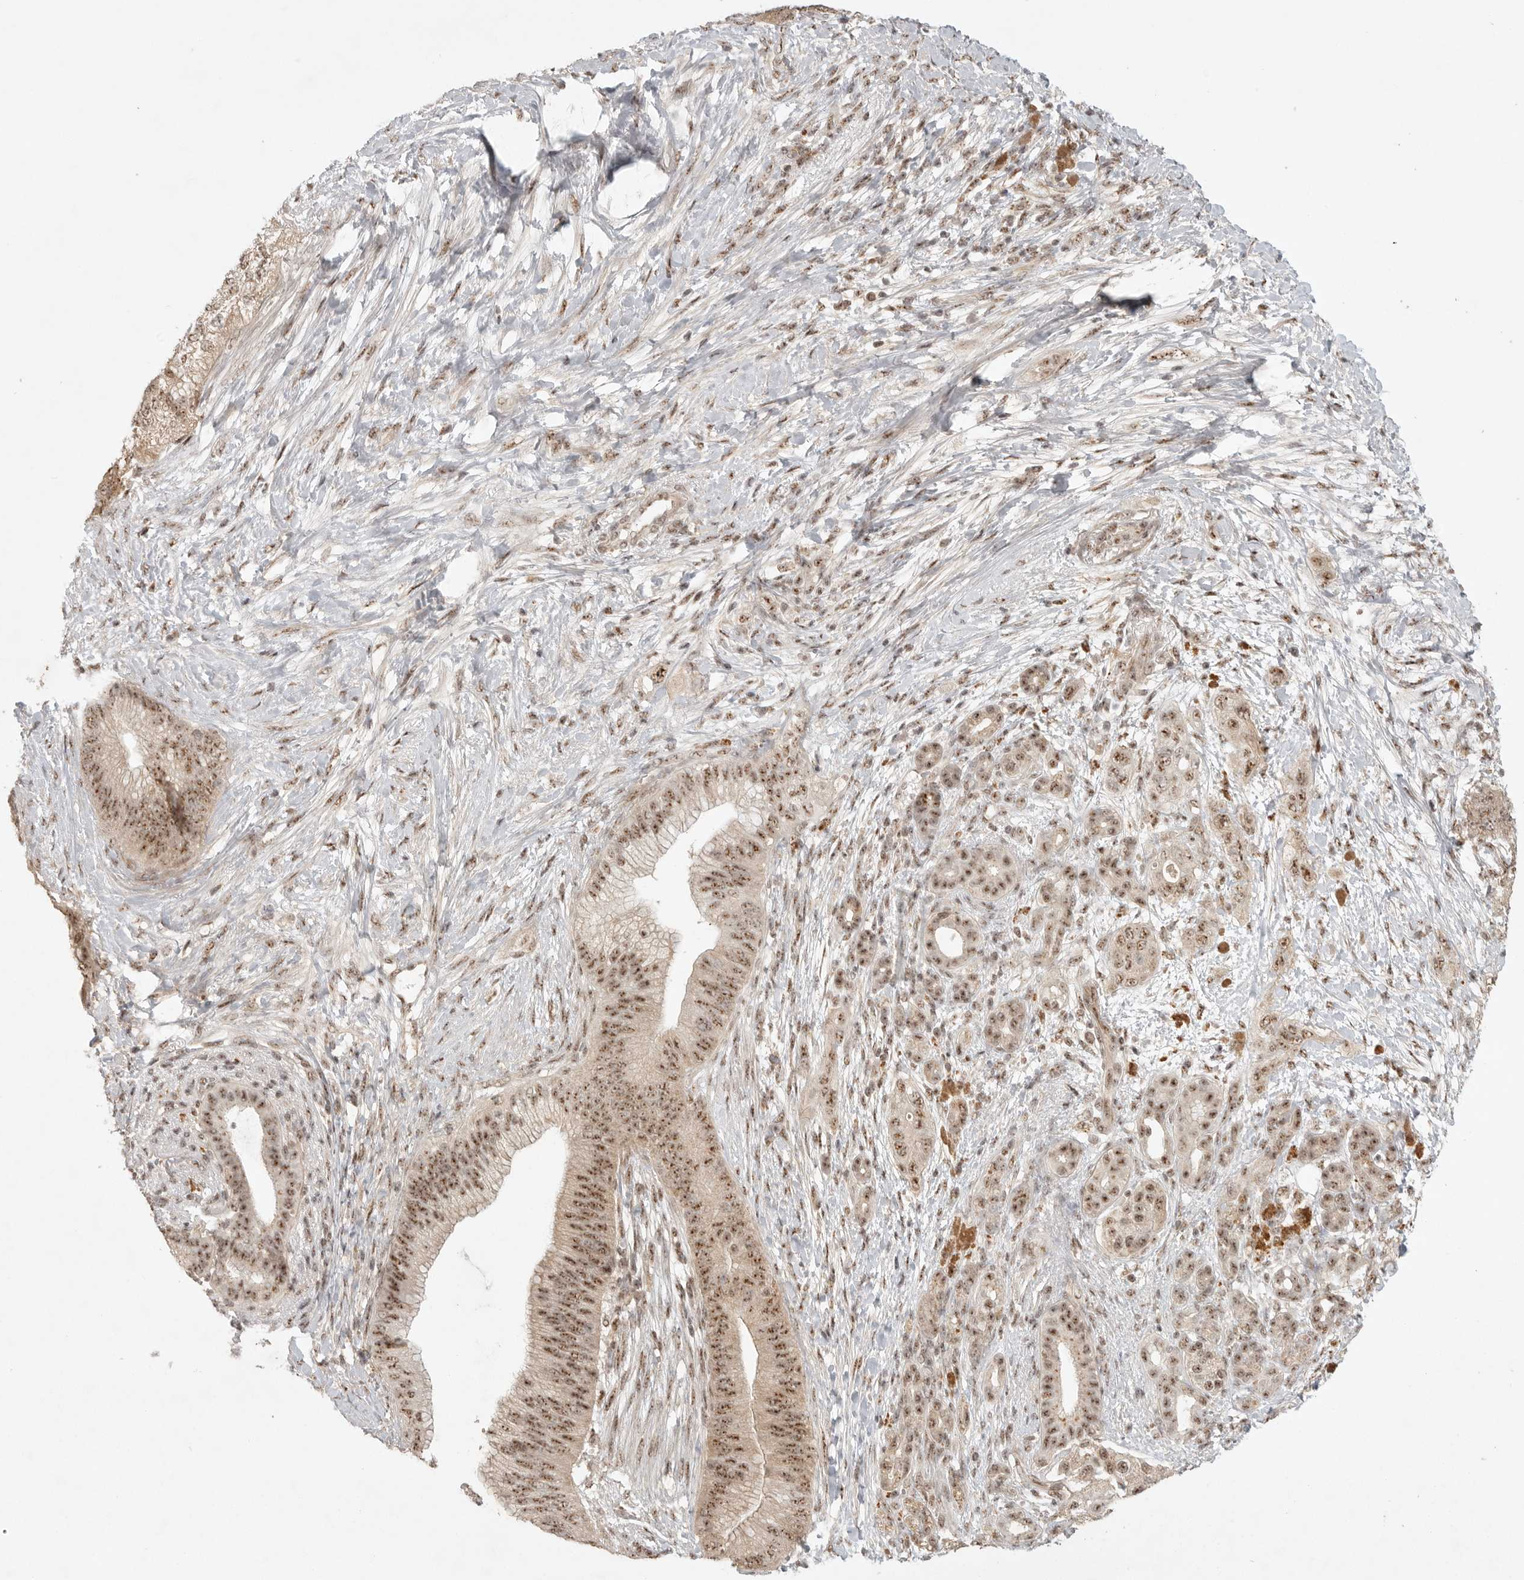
{"staining": {"intensity": "moderate", "quantity": ">75%", "location": "nuclear"}, "tissue": "pancreatic cancer", "cell_type": "Tumor cells", "image_type": "cancer", "snomed": [{"axis": "morphology", "description": "Adenocarcinoma, NOS"}, {"axis": "topography", "description": "Pancreas"}], "caption": "Tumor cells display medium levels of moderate nuclear positivity in about >75% of cells in human pancreatic adenocarcinoma. (DAB = brown stain, brightfield microscopy at high magnification).", "gene": "POMP", "patient": {"sex": "male", "age": 53}}